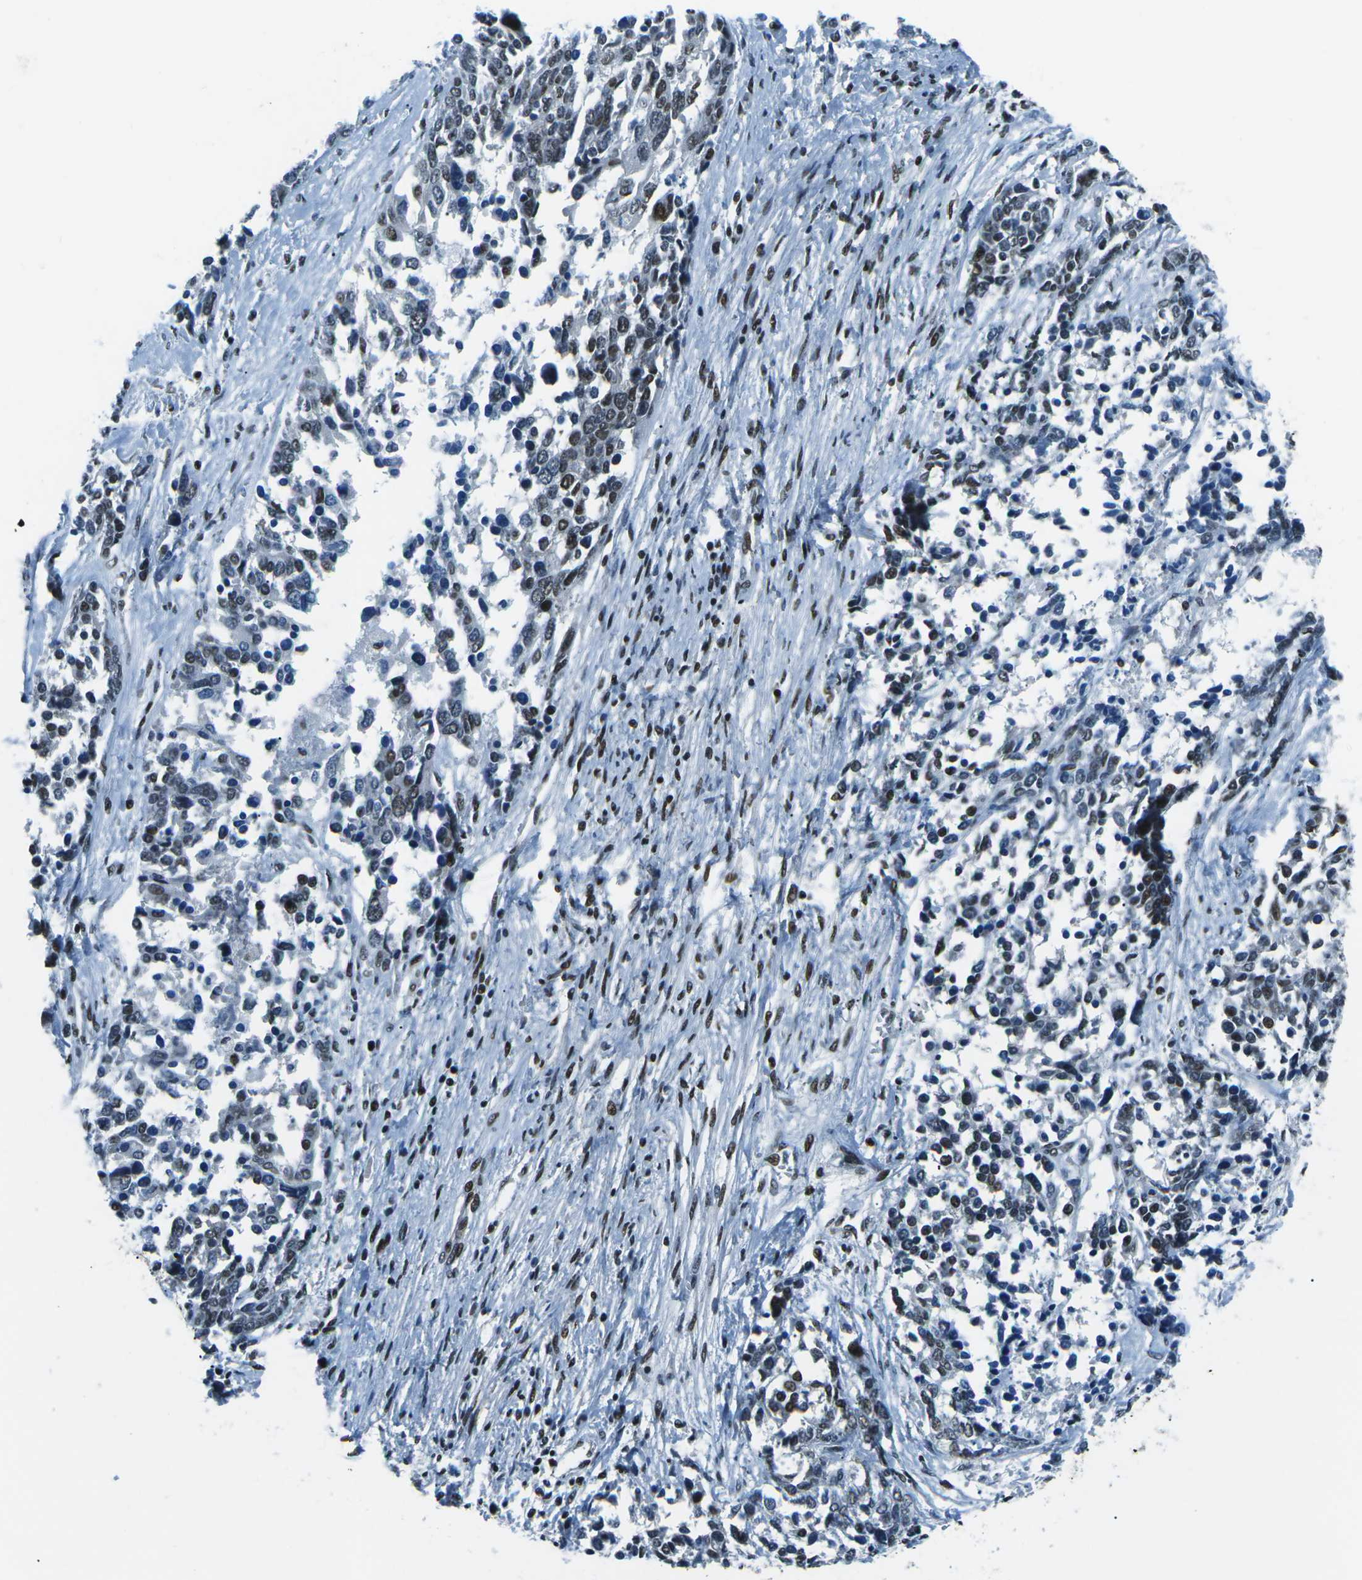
{"staining": {"intensity": "moderate", "quantity": ">75%", "location": "nuclear"}, "tissue": "ovarian cancer", "cell_type": "Tumor cells", "image_type": "cancer", "snomed": [{"axis": "morphology", "description": "Cystadenocarcinoma, serous, NOS"}, {"axis": "topography", "description": "Ovary"}], "caption": "A brown stain shows moderate nuclear staining of a protein in human ovarian cancer (serous cystadenocarcinoma) tumor cells.", "gene": "RBL2", "patient": {"sex": "female", "age": 44}}